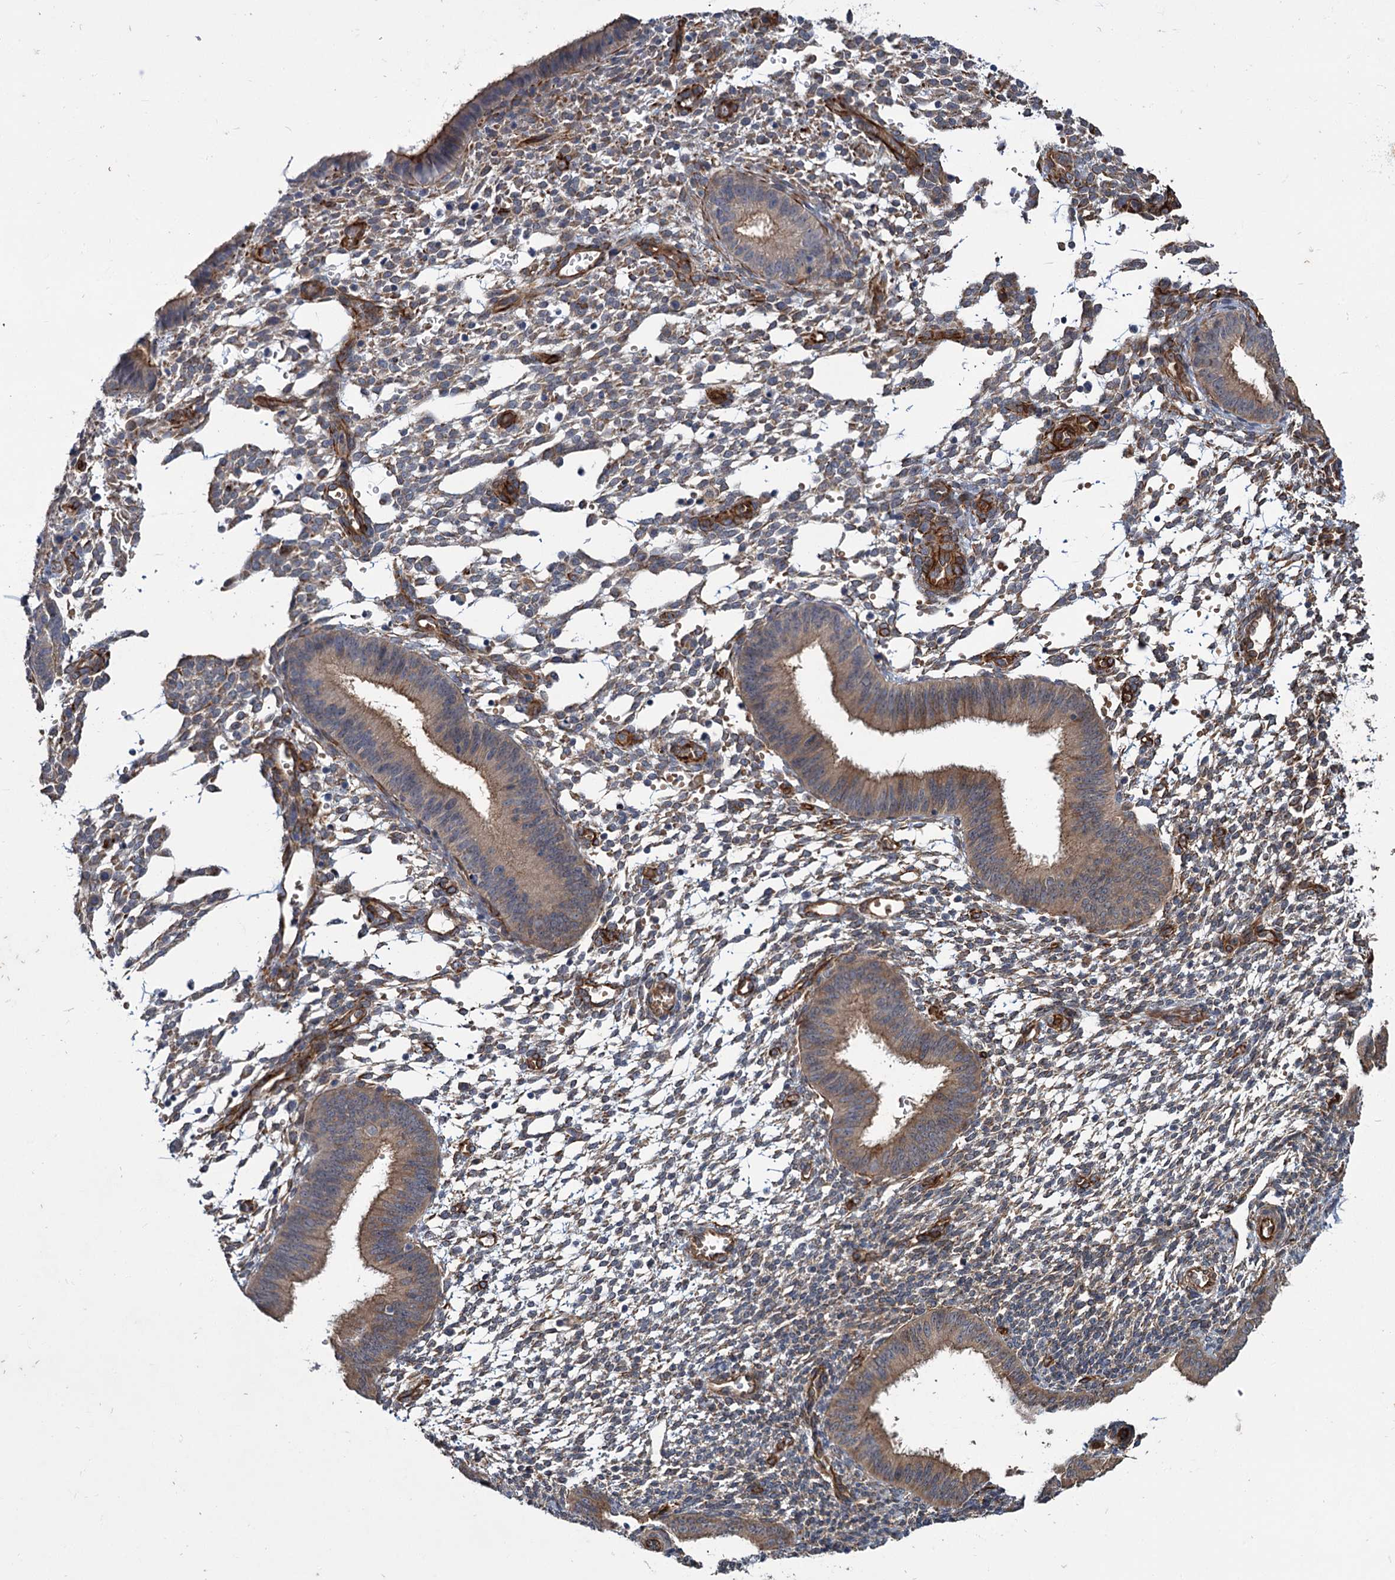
{"staining": {"intensity": "weak", "quantity": "25%-75%", "location": "cytoplasmic/membranous"}, "tissue": "endometrium", "cell_type": "Cells in endometrial stroma", "image_type": "normal", "snomed": [{"axis": "morphology", "description": "Normal tissue, NOS"}, {"axis": "topography", "description": "Uterus"}, {"axis": "topography", "description": "Endometrium"}], "caption": "This is a photomicrograph of immunohistochemistry staining of benign endometrium, which shows weak expression in the cytoplasmic/membranous of cells in endometrial stroma.", "gene": "PKN2", "patient": {"sex": "female", "age": 48}}